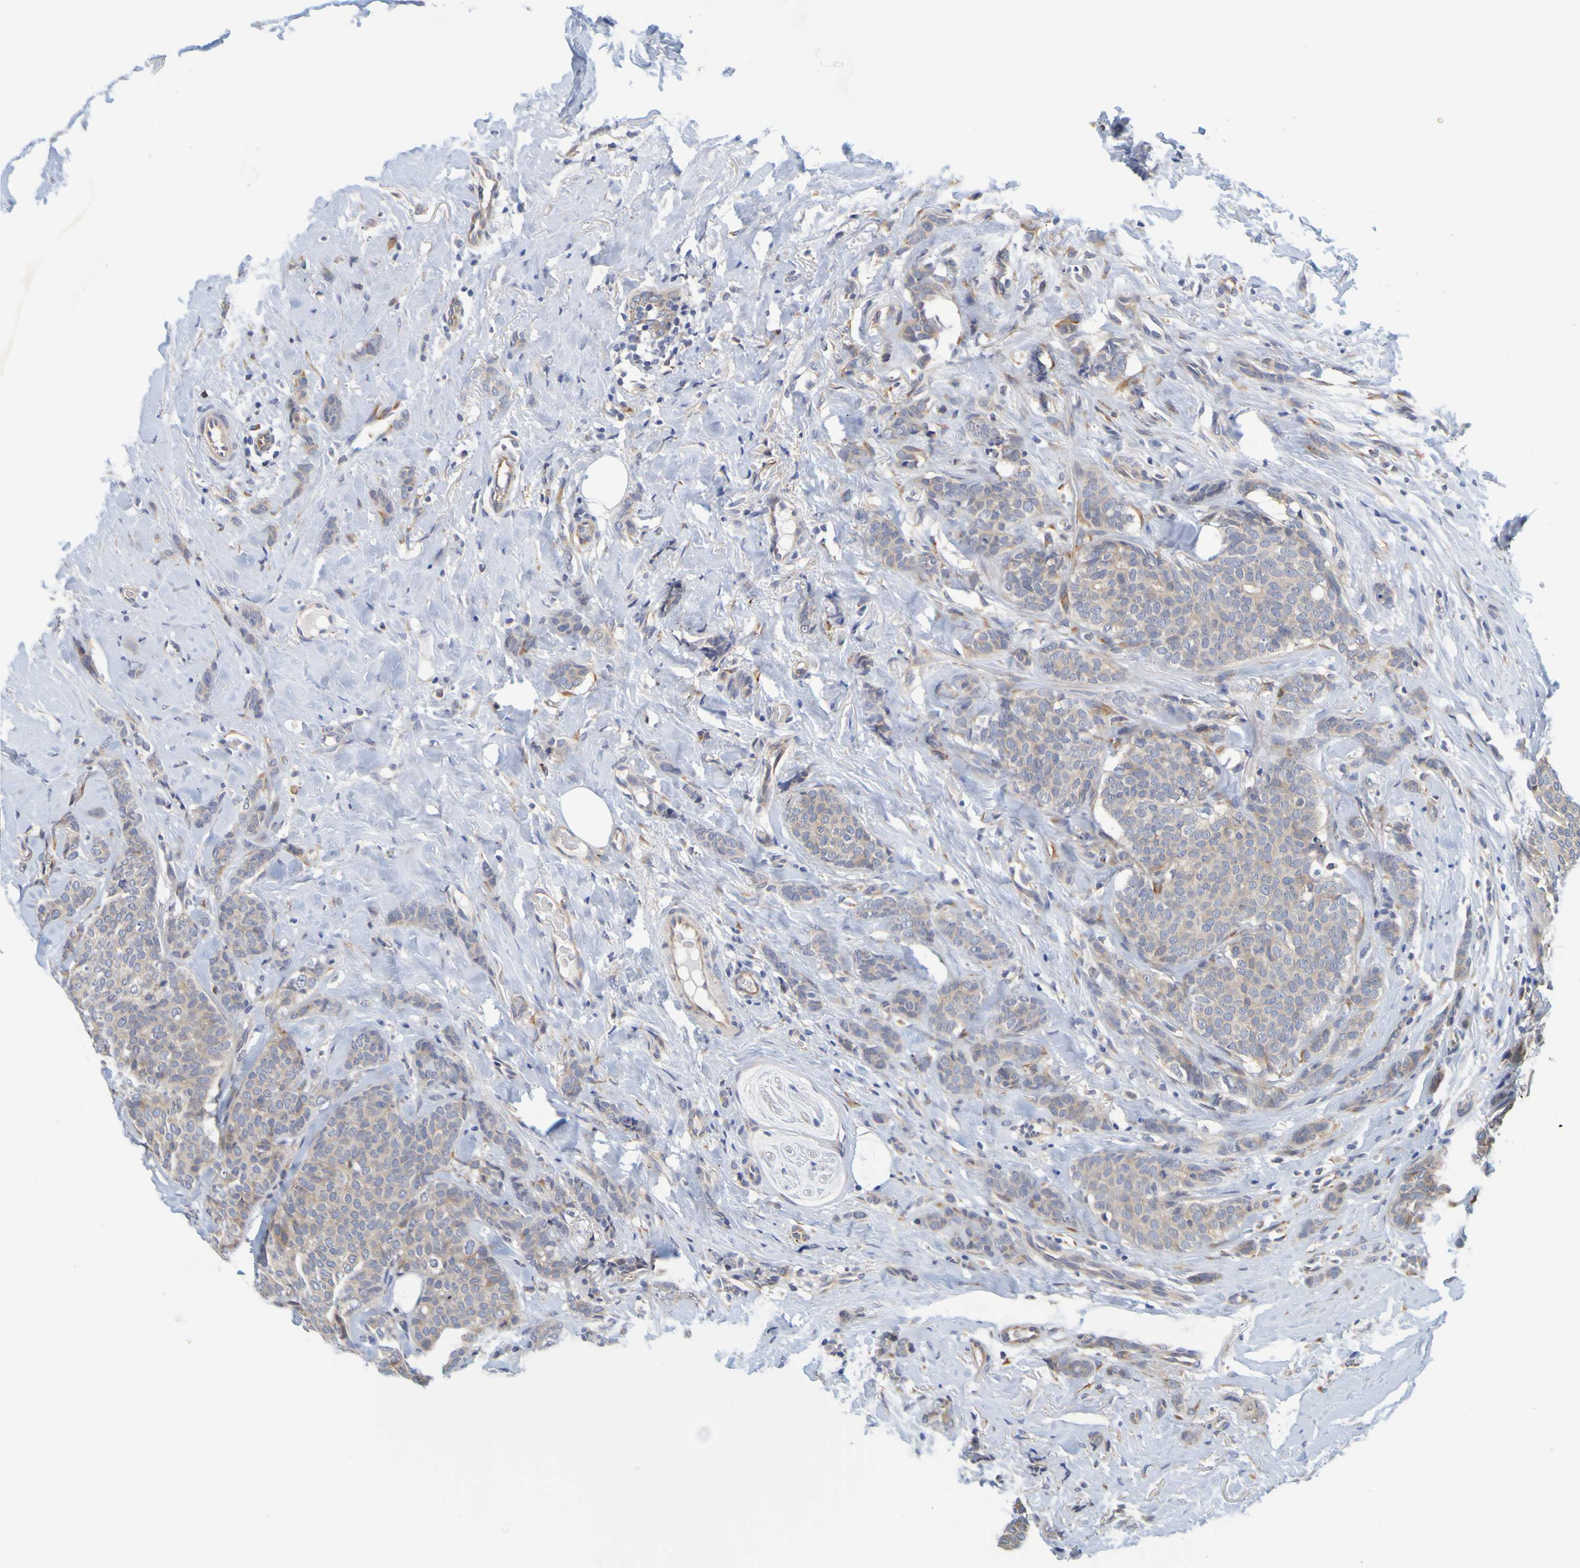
{"staining": {"intensity": "moderate", "quantity": ">75%", "location": "cytoplasmic/membranous"}, "tissue": "breast cancer", "cell_type": "Tumor cells", "image_type": "cancer", "snomed": [{"axis": "morphology", "description": "Lobular carcinoma"}, {"axis": "topography", "description": "Skin"}, {"axis": "topography", "description": "Breast"}], "caption": "A brown stain labels moderate cytoplasmic/membranous expression of a protein in human breast cancer tumor cells.", "gene": "SIL1", "patient": {"sex": "female", "age": 46}}